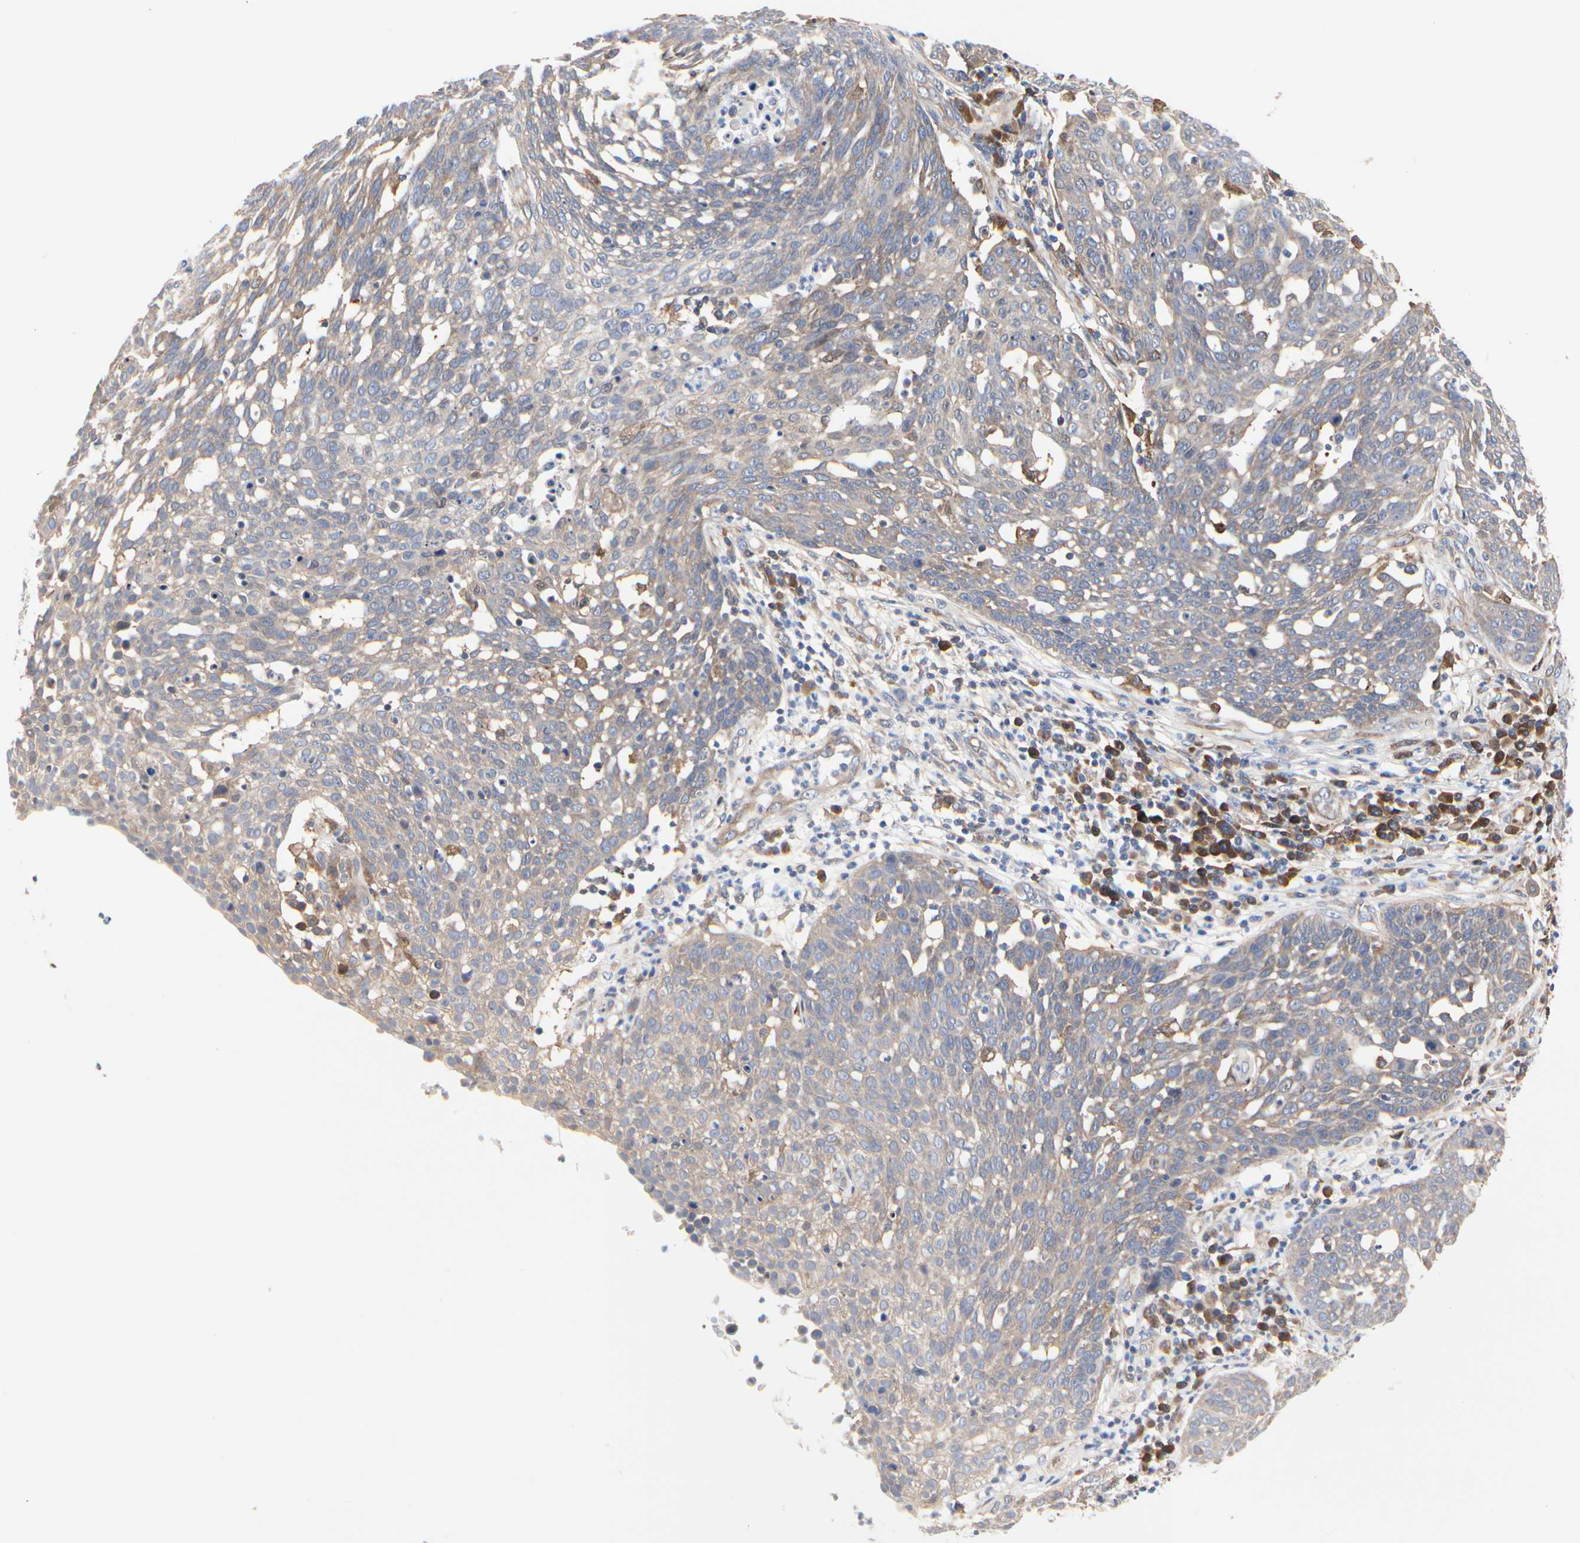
{"staining": {"intensity": "weak", "quantity": ">75%", "location": "cytoplasmic/membranous"}, "tissue": "cervical cancer", "cell_type": "Tumor cells", "image_type": "cancer", "snomed": [{"axis": "morphology", "description": "Squamous cell carcinoma, NOS"}, {"axis": "topography", "description": "Cervix"}], "caption": "Human squamous cell carcinoma (cervical) stained for a protein (brown) shows weak cytoplasmic/membranous positive positivity in approximately >75% of tumor cells.", "gene": "C3orf52", "patient": {"sex": "female", "age": 34}}